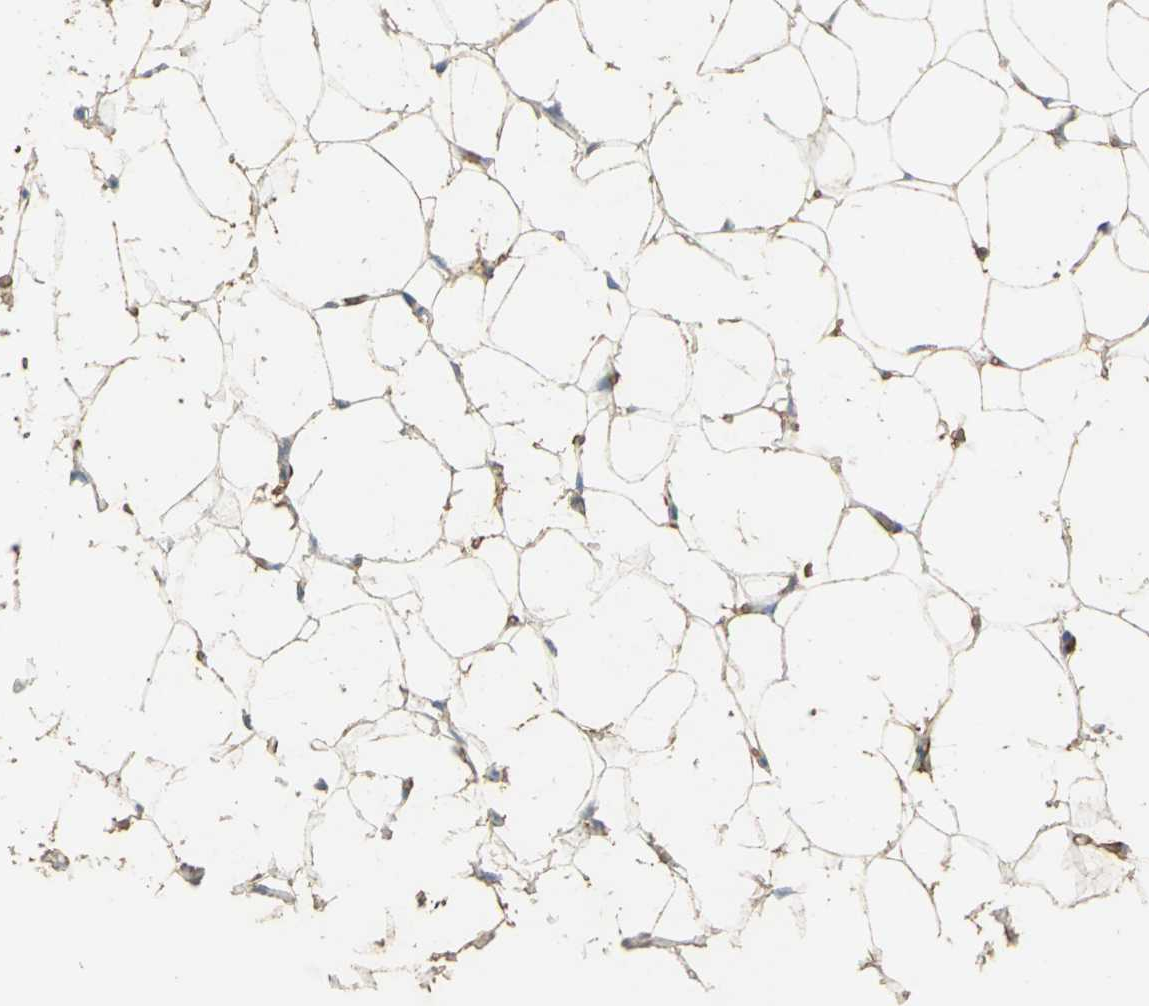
{"staining": {"intensity": "strong", "quantity": ">75%", "location": "cytoplasmic/membranous"}, "tissue": "adipose tissue", "cell_type": "Adipocytes", "image_type": "normal", "snomed": [{"axis": "morphology", "description": "Normal tissue, NOS"}, {"axis": "topography", "description": "Soft tissue"}], "caption": "Unremarkable adipose tissue exhibits strong cytoplasmic/membranous expression in about >75% of adipocytes, visualized by immunohistochemistry. (DAB (3,3'-diaminobenzidine) IHC, brown staining for protein, blue staining for nuclei).", "gene": "TRAPPC2", "patient": {"sex": "male", "age": 26}}